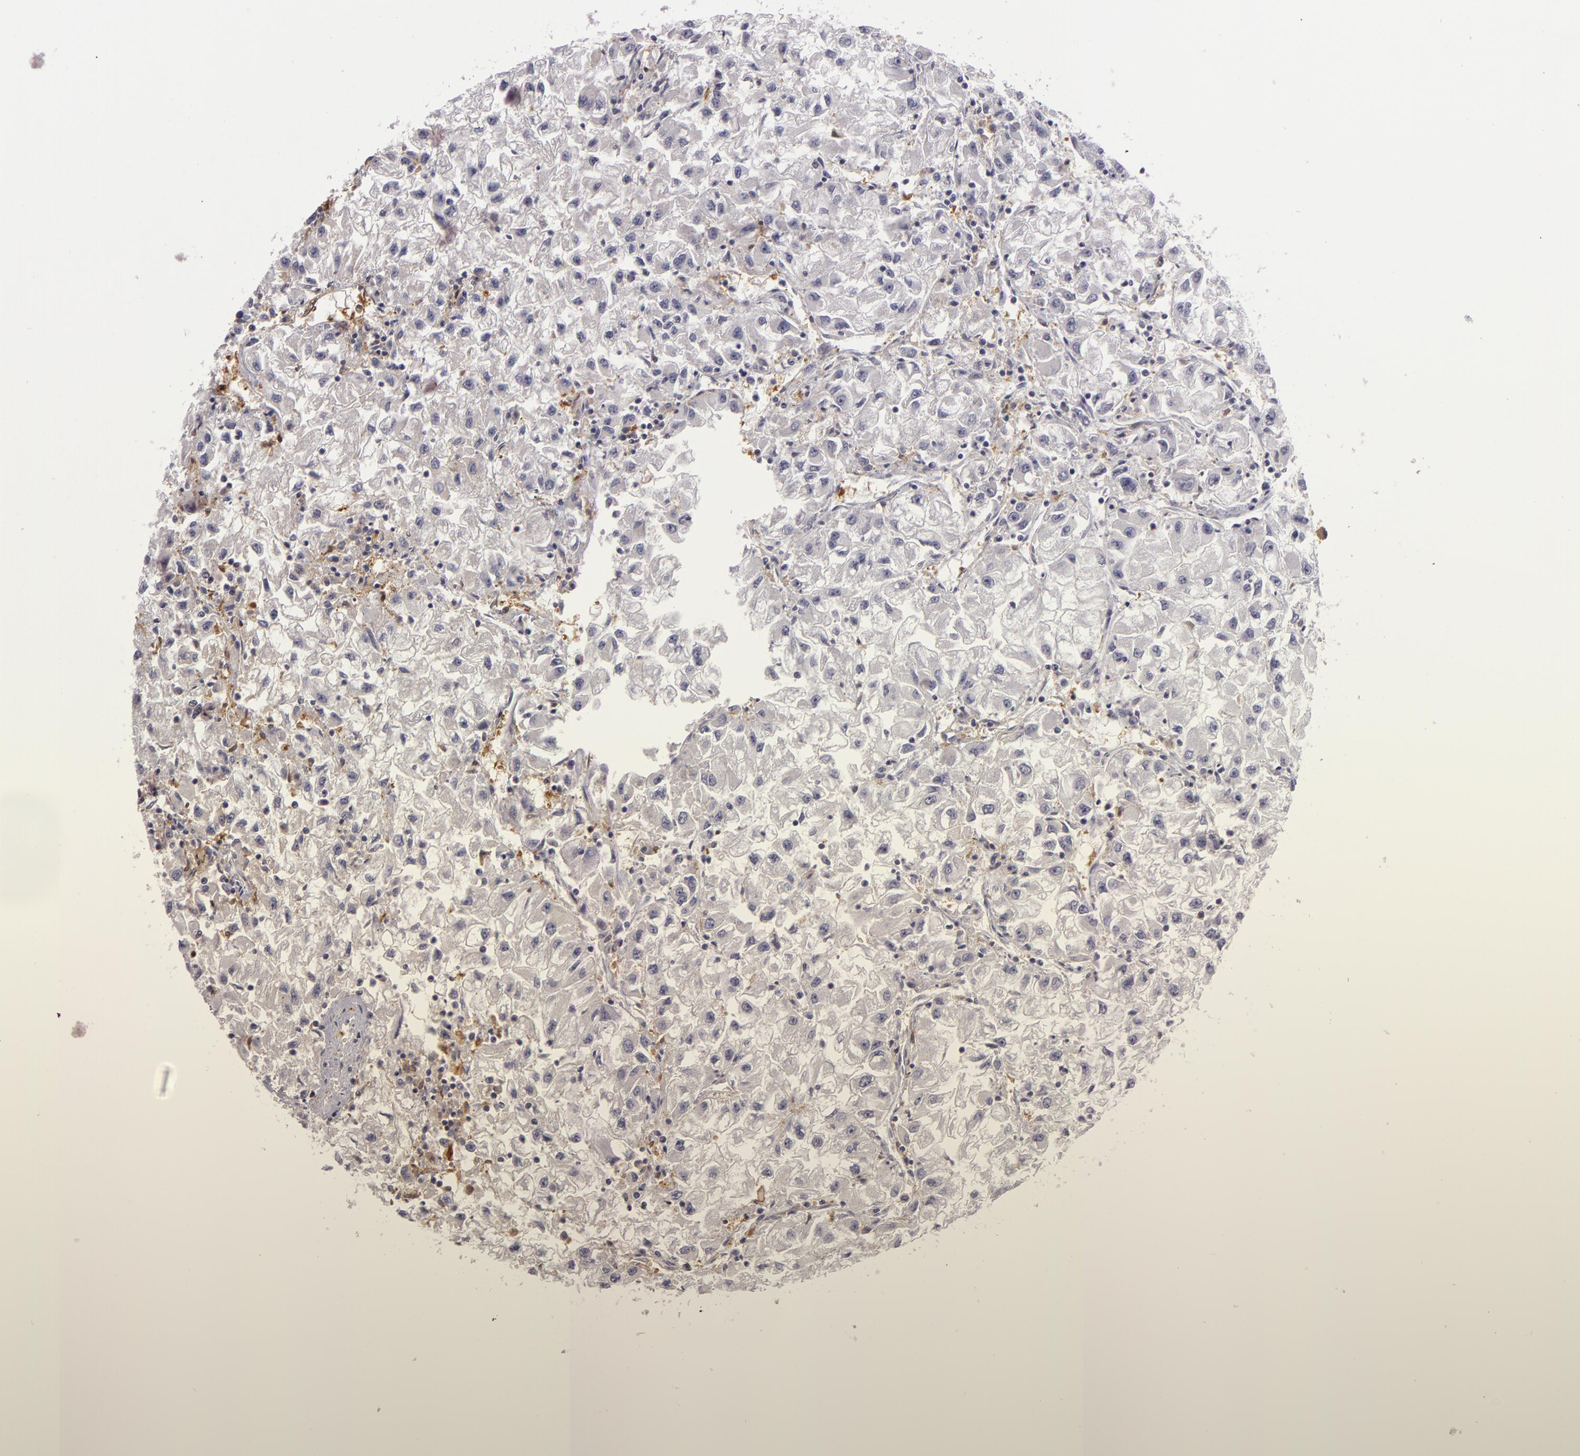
{"staining": {"intensity": "negative", "quantity": "none", "location": "none"}, "tissue": "renal cancer", "cell_type": "Tumor cells", "image_type": "cancer", "snomed": [{"axis": "morphology", "description": "Adenocarcinoma, NOS"}, {"axis": "topography", "description": "Kidney"}], "caption": "Tumor cells show no significant expression in adenocarcinoma (renal).", "gene": "ZNF229", "patient": {"sex": "male", "age": 59}}